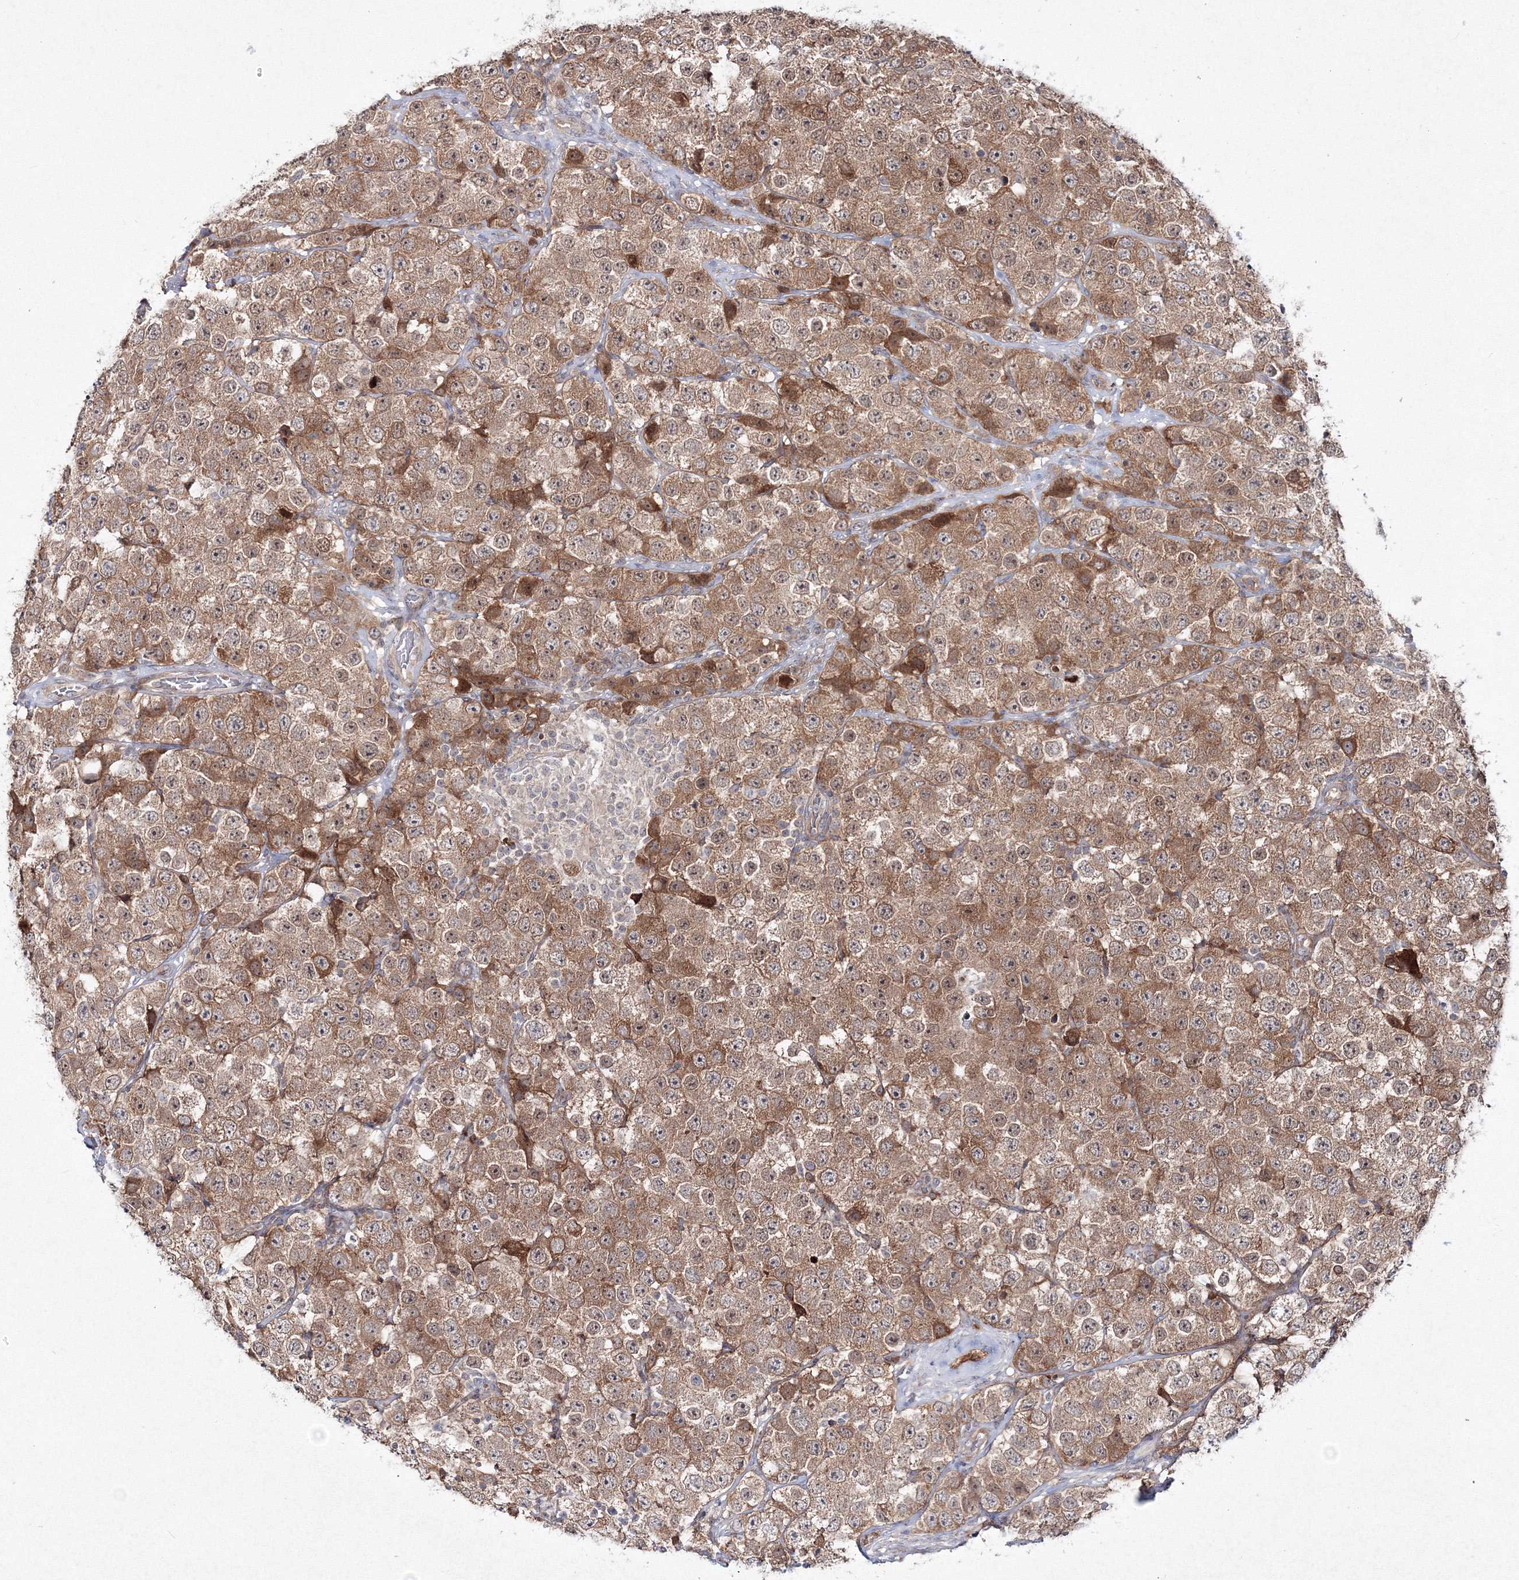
{"staining": {"intensity": "moderate", "quantity": ">75%", "location": "cytoplasmic/membranous"}, "tissue": "testis cancer", "cell_type": "Tumor cells", "image_type": "cancer", "snomed": [{"axis": "morphology", "description": "Seminoma, NOS"}, {"axis": "topography", "description": "Testis"}], "caption": "Tumor cells display moderate cytoplasmic/membranous staining in approximately >75% of cells in testis seminoma.", "gene": "IPMK", "patient": {"sex": "male", "age": 28}}